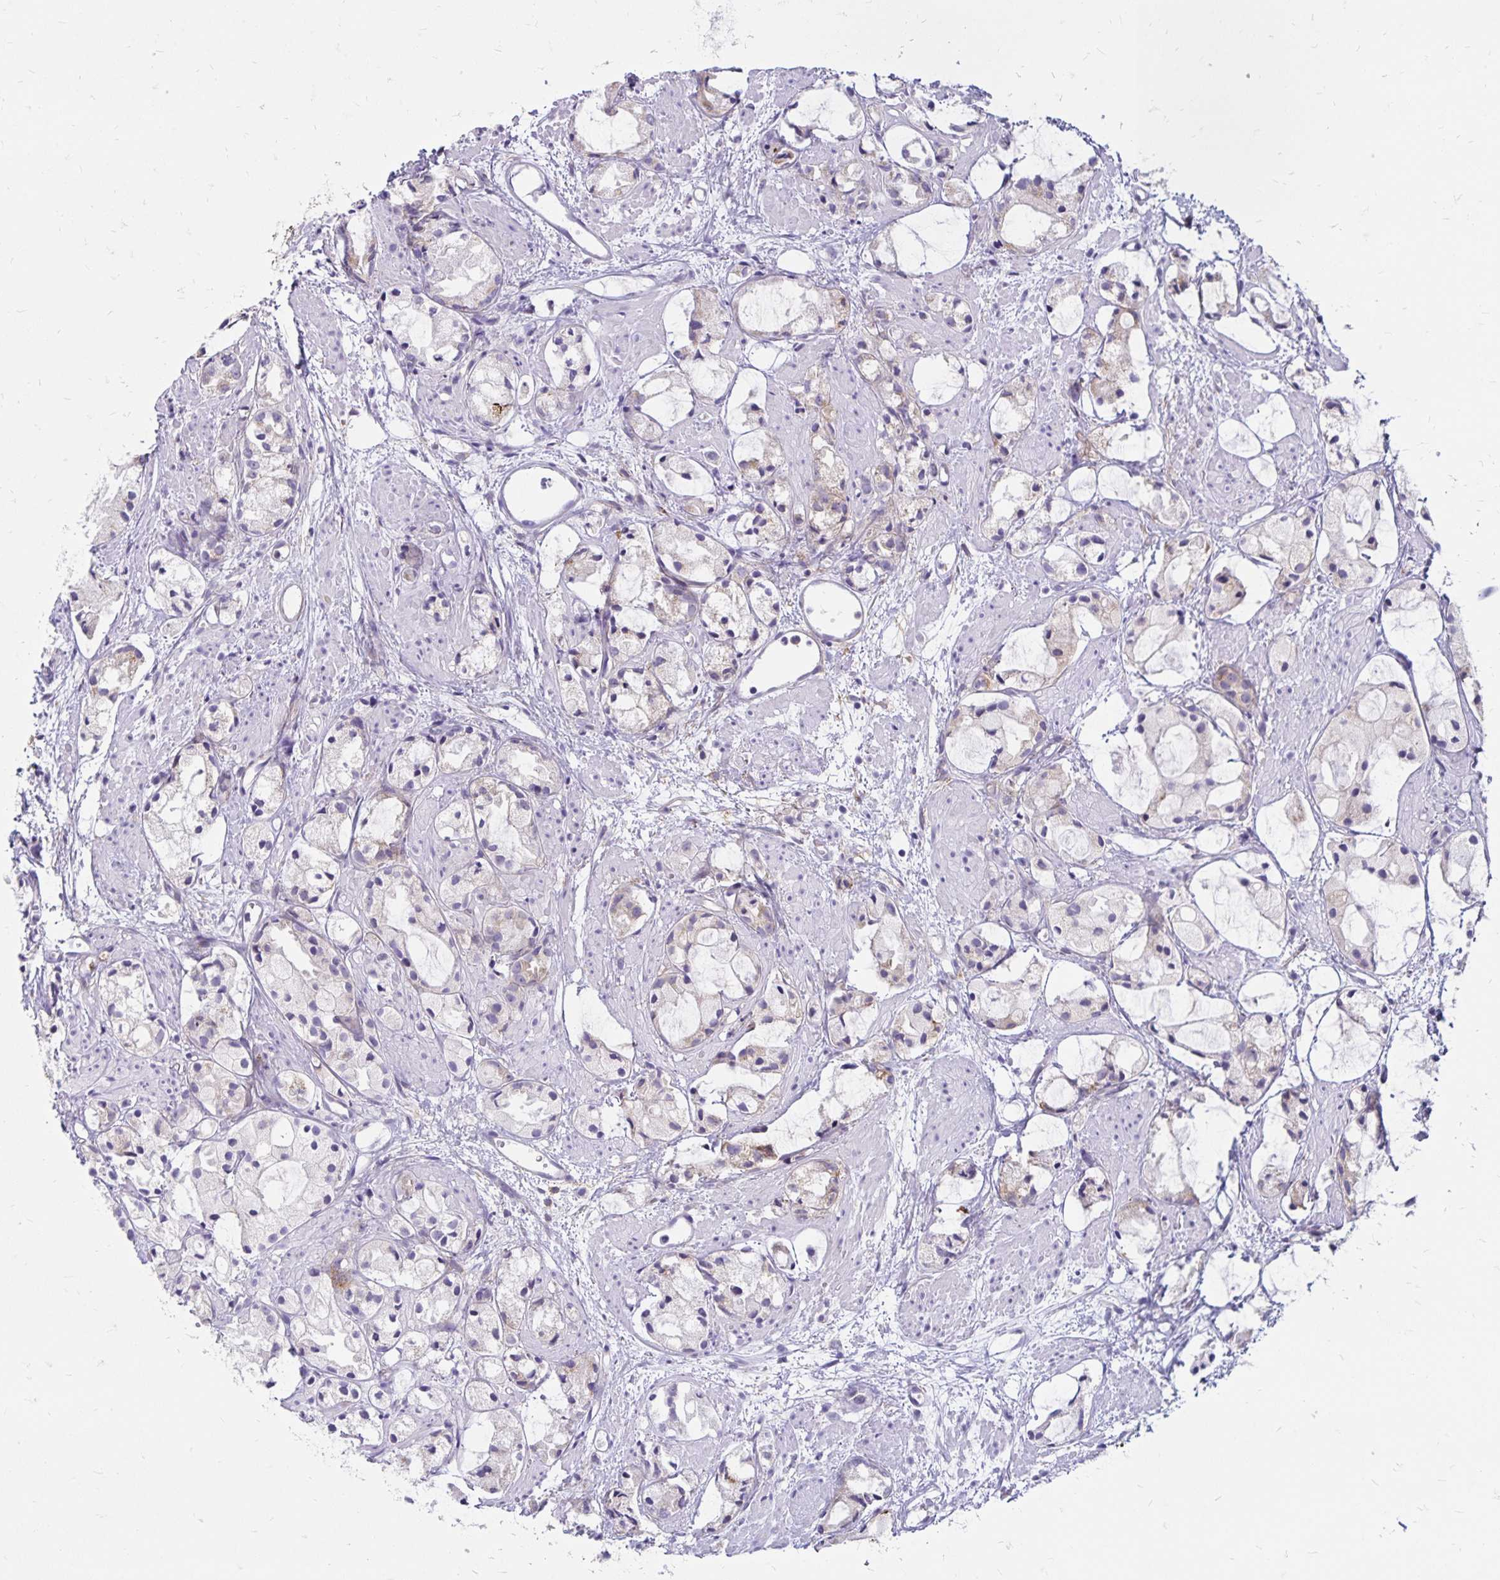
{"staining": {"intensity": "moderate", "quantity": "<25%", "location": "cytoplasmic/membranous"}, "tissue": "prostate cancer", "cell_type": "Tumor cells", "image_type": "cancer", "snomed": [{"axis": "morphology", "description": "Adenocarcinoma, High grade"}, {"axis": "topography", "description": "Prostate"}], "caption": "The immunohistochemical stain shows moderate cytoplasmic/membranous staining in tumor cells of prostate cancer tissue. (DAB (3,3'-diaminobenzidine) = brown stain, brightfield microscopy at high magnification).", "gene": "TNS3", "patient": {"sex": "male", "age": 85}}